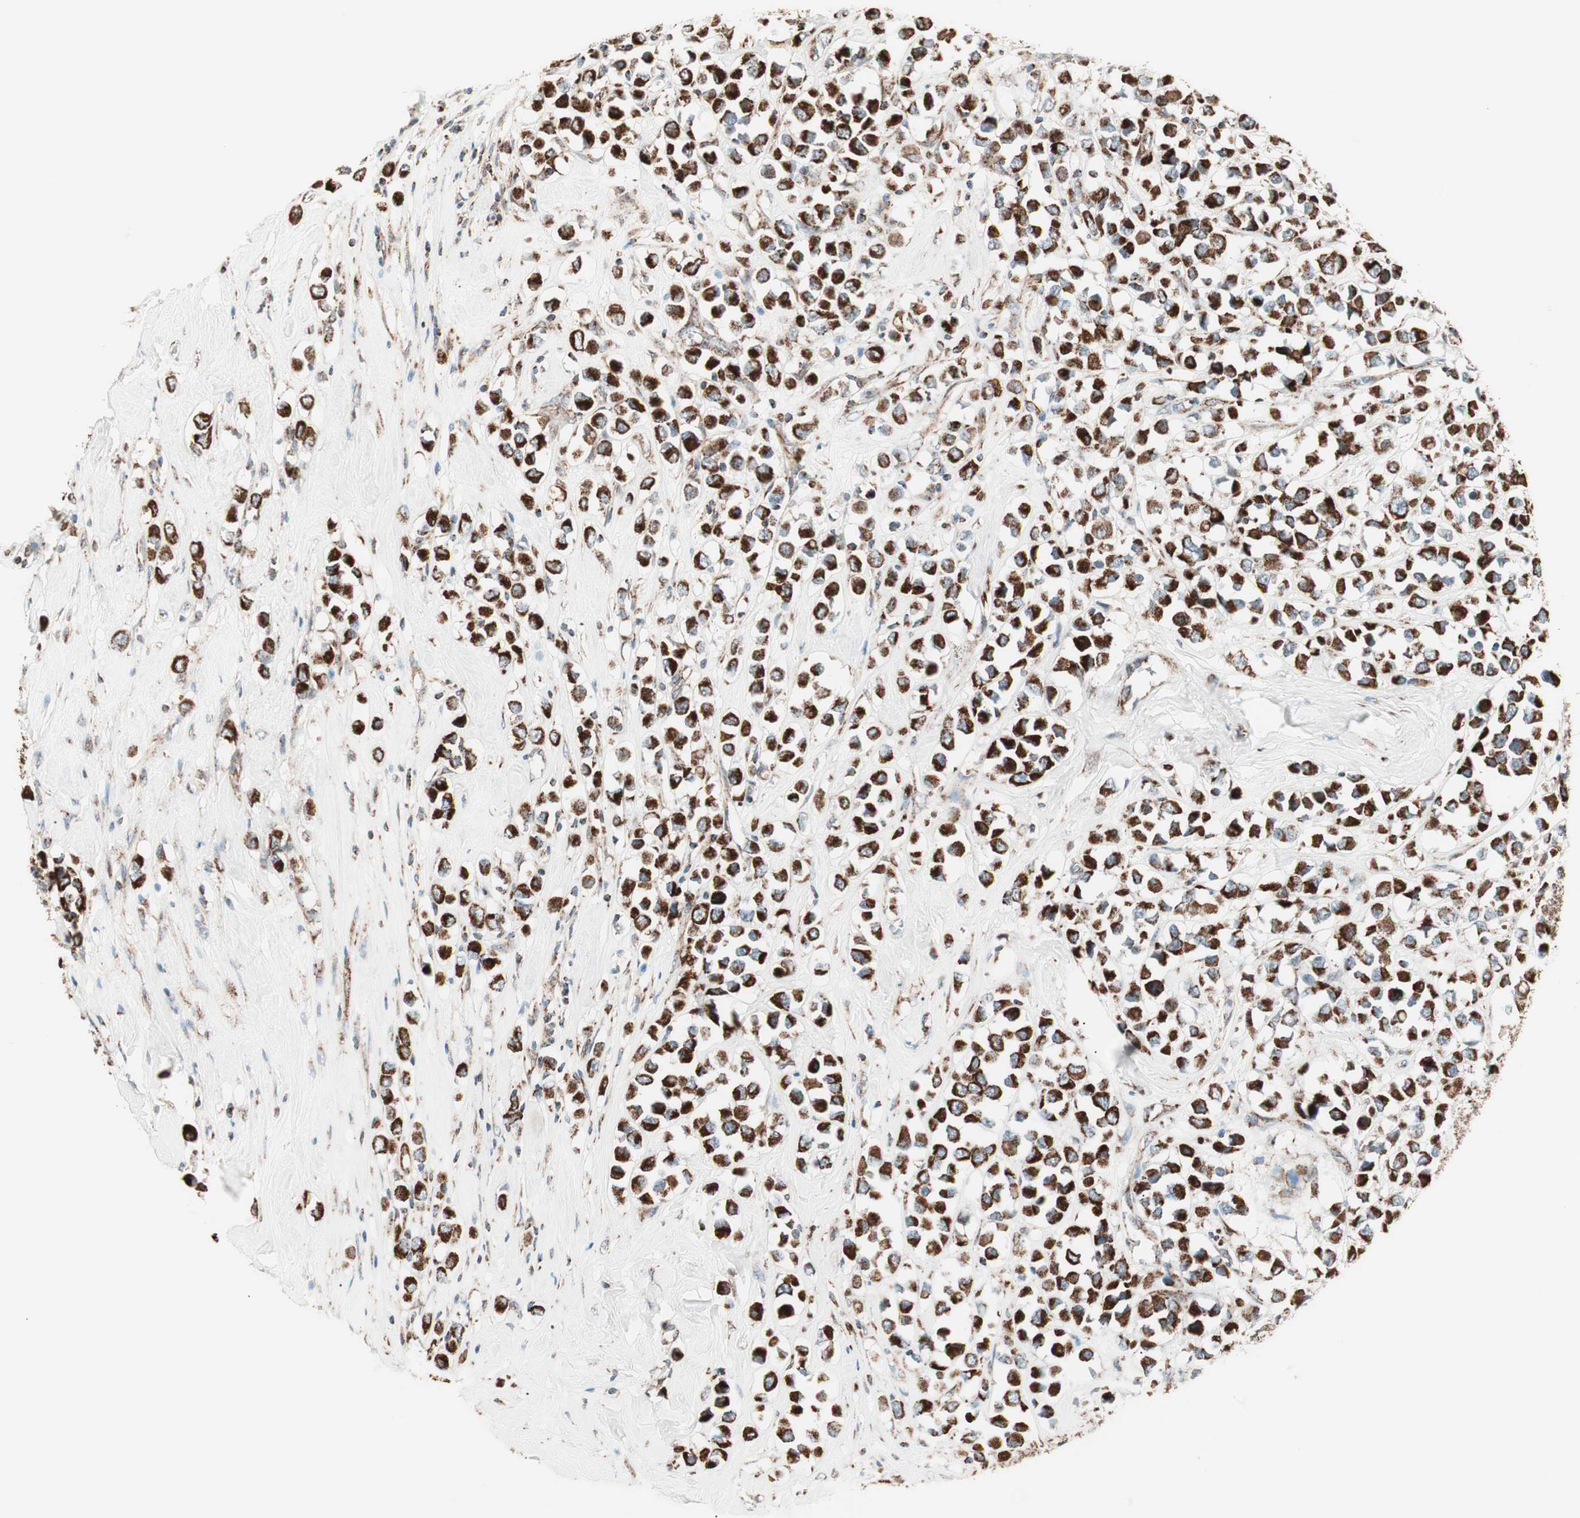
{"staining": {"intensity": "strong", "quantity": ">75%", "location": "cytoplasmic/membranous"}, "tissue": "breast cancer", "cell_type": "Tumor cells", "image_type": "cancer", "snomed": [{"axis": "morphology", "description": "Duct carcinoma"}, {"axis": "topography", "description": "Breast"}], "caption": "A high amount of strong cytoplasmic/membranous staining is identified in about >75% of tumor cells in breast cancer (intraductal carcinoma) tissue. (Brightfield microscopy of DAB IHC at high magnification).", "gene": "TOMM22", "patient": {"sex": "female", "age": 61}}